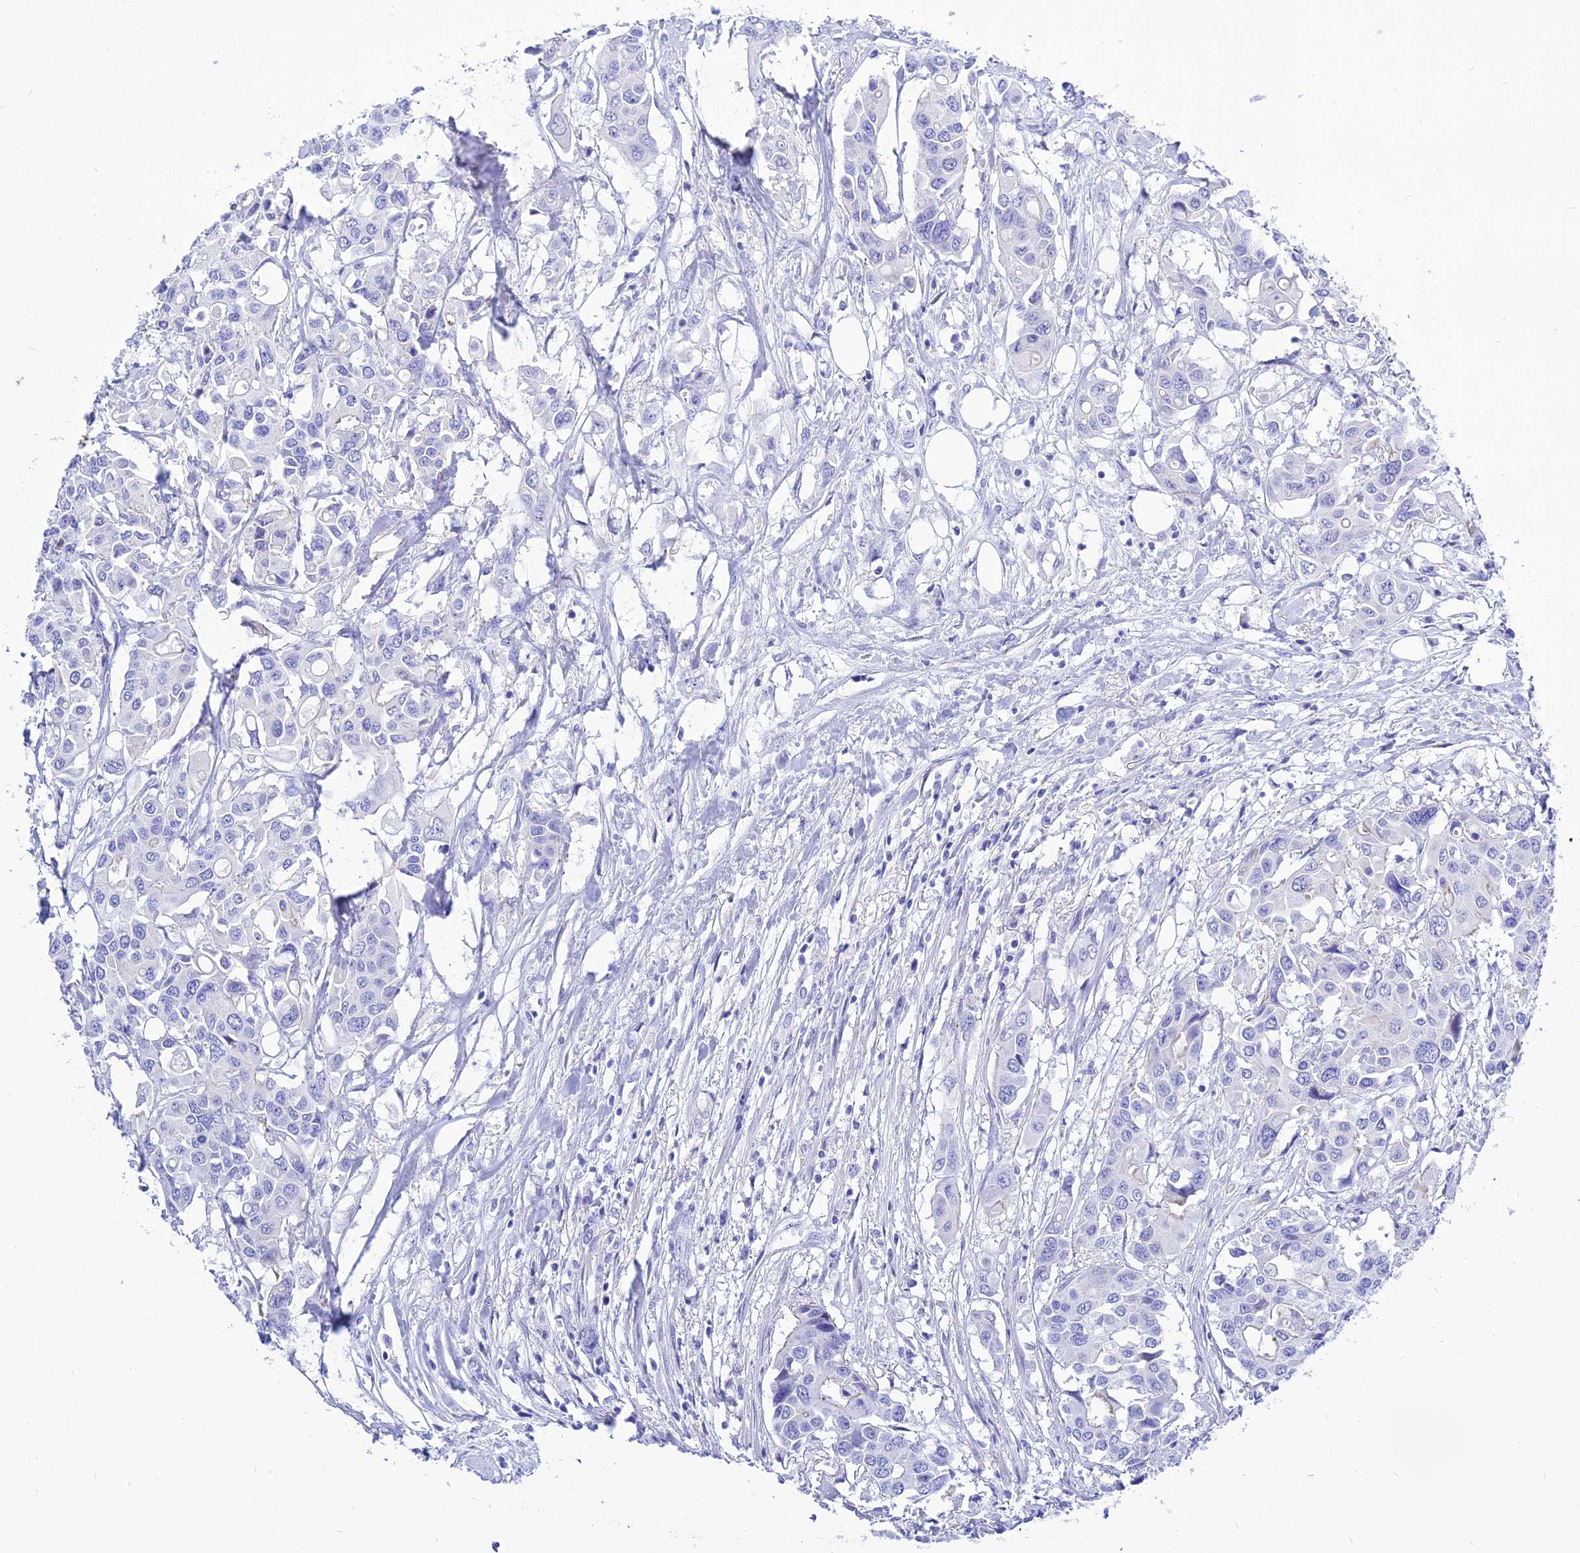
{"staining": {"intensity": "negative", "quantity": "none", "location": "none"}, "tissue": "colorectal cancer", "cell_type": "Tumor cells", "image_type": "cancer", "snomed": [{"axis": "morphology", "description": "Adenocarcinoma, NOS"}, {"axis": "topography", "description": "Colon"}], "caption": "IHC histopathology image of human adenocarcinoma (colorectal) stained for a protein (brown), which demonstrates no staining in tumor cells.", "gene": "DEFB107A", "patient": {"sex": "male", "age": 77}}